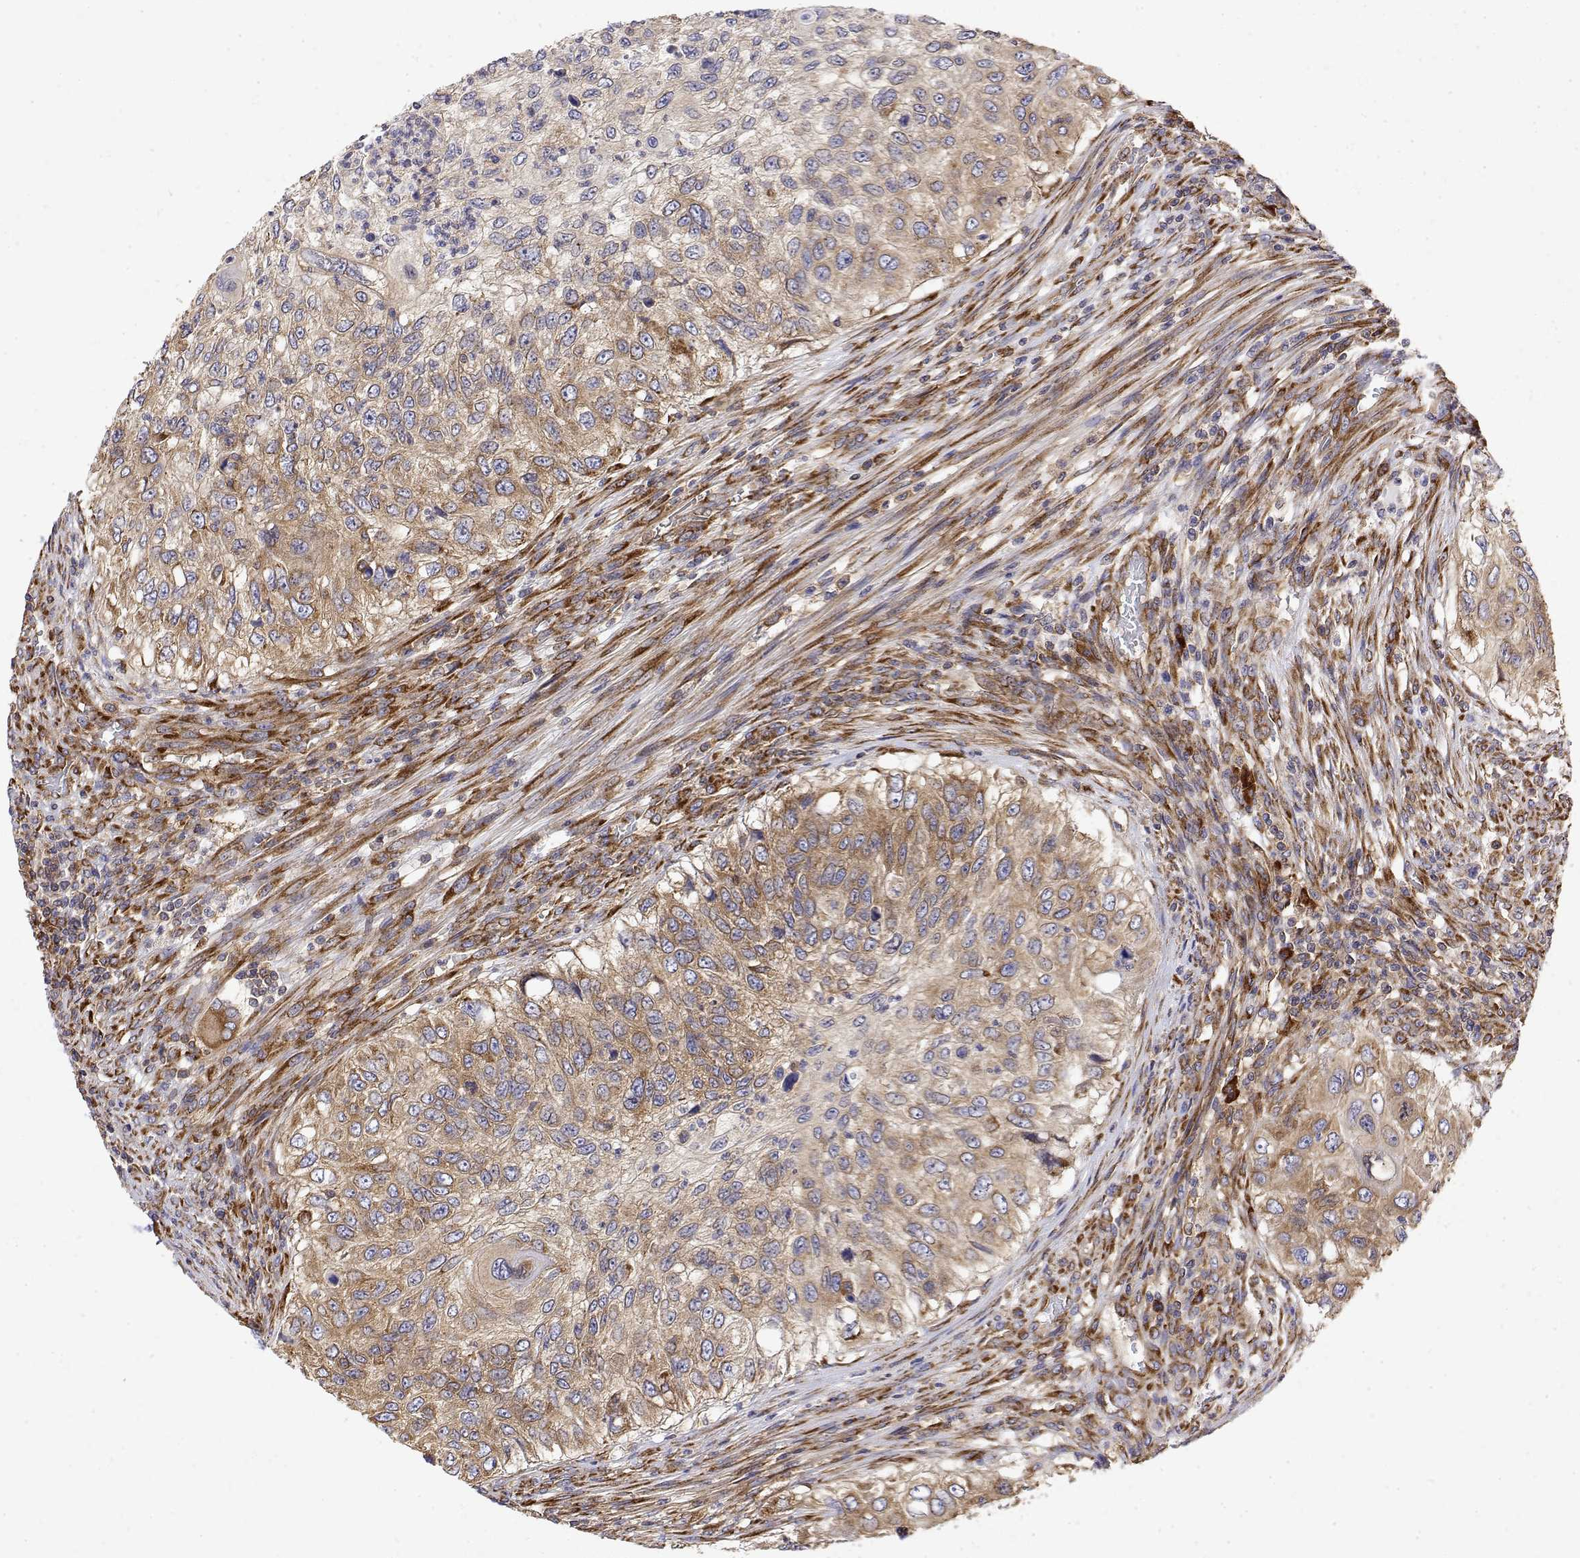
{"staining": {"intensity": "moderate", "quantity": ">75%", "location": "cytoplasmic/membranous"}, "tissue": "urothelial cancer", "cell_type": "Tumor cells", "image_type": "cancer", "snomed": [{"axis": "morphology", "description": "Urothelial carcinoma, High grade"}, {"axis": "topography", "description": "Urinary bladder"}], "caption": "High-magnification brightfield microscopy of urothelial carcinoma (high-grade) stained with DAB (3,3'-diaminobenzidine) (brown) and counterstained with hematoxylin (blue). tumor cells exhibit moderate cytoplasmic/membranous staining is appreciated in approximately>75% of cells.", "gene": "EEF1G", "patient": {"sex": "female", "age": 60}}